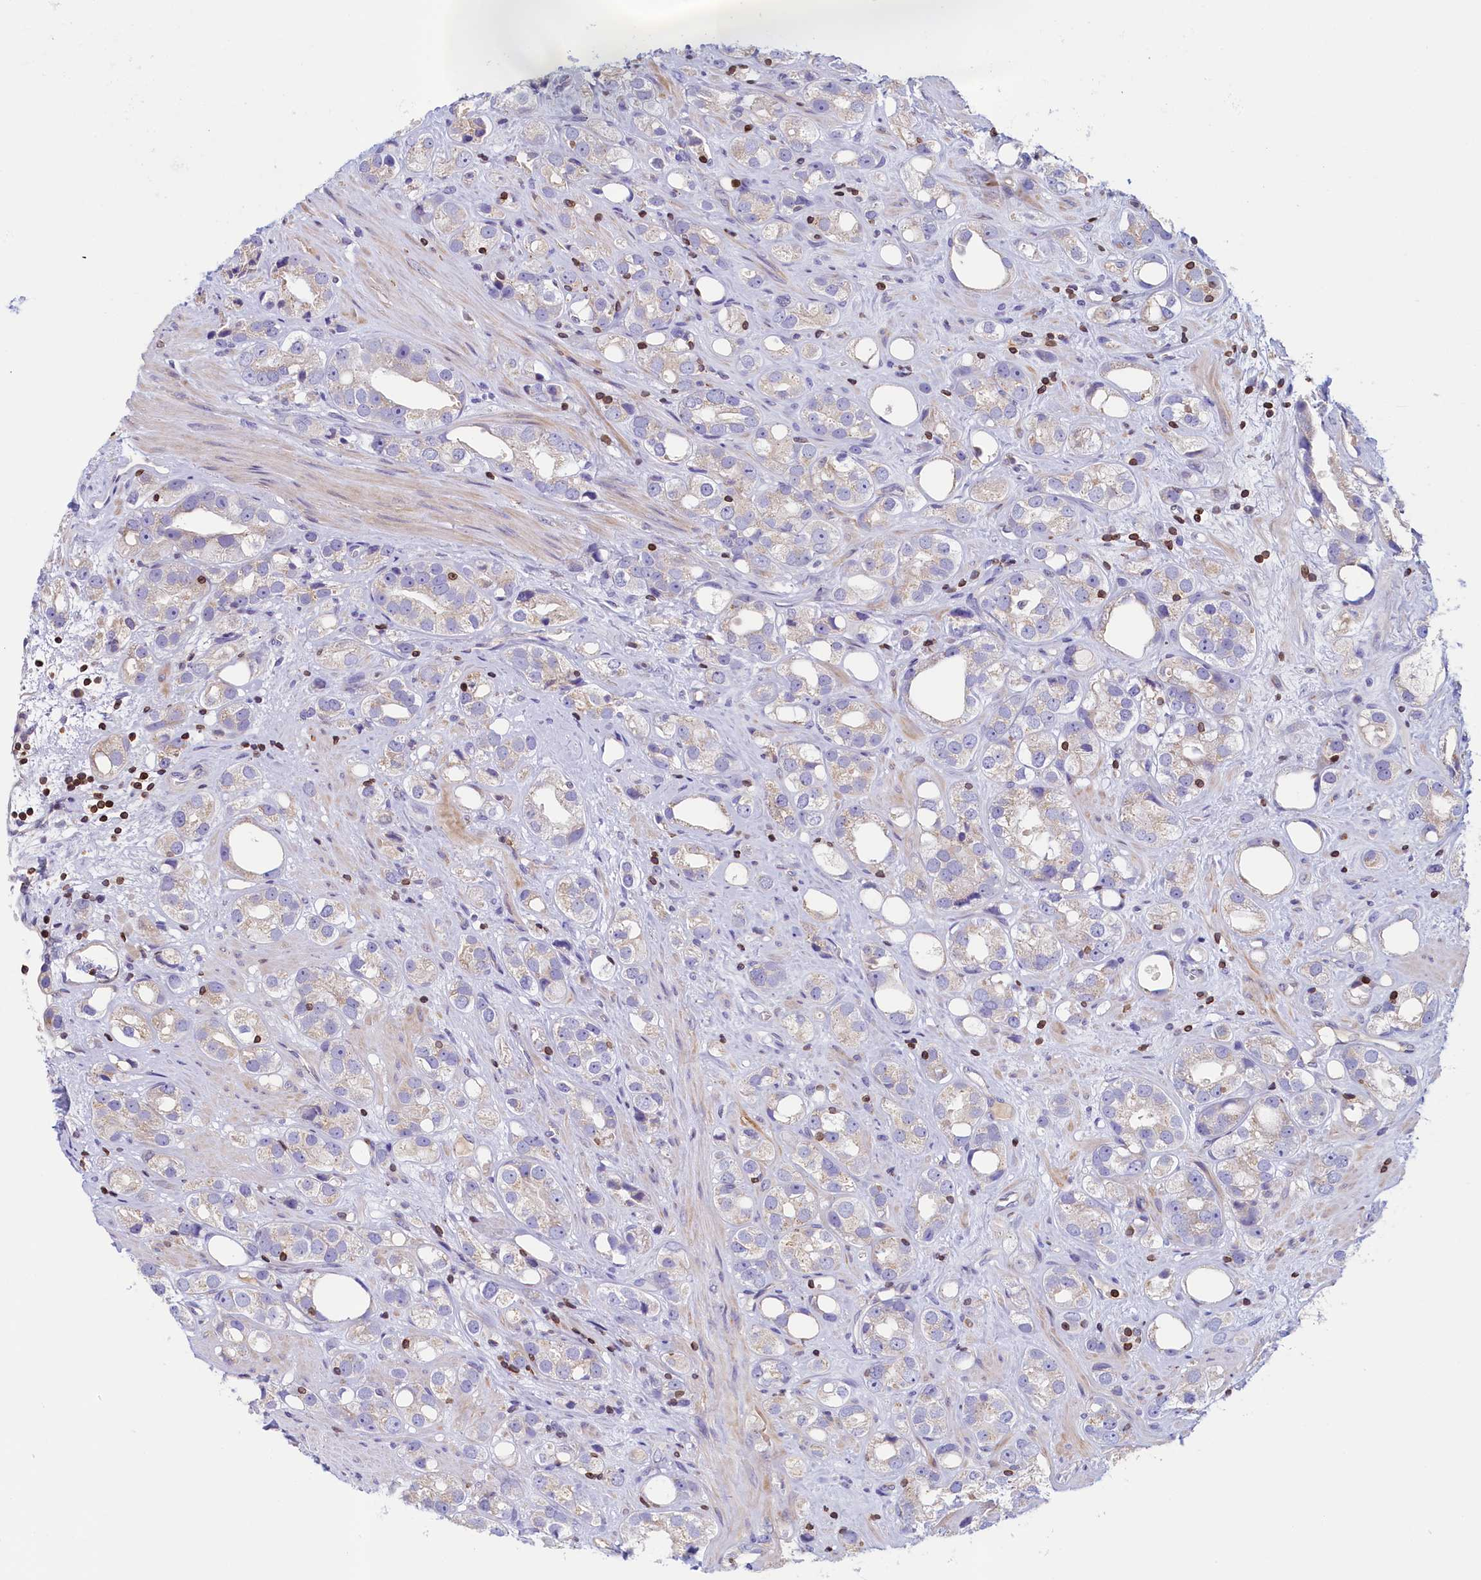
{"staining": {"intensity": "negative", "quantity": "none", "location": "none"}, "tissue": "prostate cancer", "cell_type": "Tumor cells", "image_type": "cancer", "snomed": [{"axis": "morphology", "description": "Adenocarcinoma, NOS"}, {"axis": "topography", "description": "Prostate"}], "caption": "Immunohistochemistry (IHC) of prostate cancer (adenocarcinoma) shows no expression in tumor cells.", "gene": "TRAF3IP3", "patient": {"sex": "male", "age": 79}}